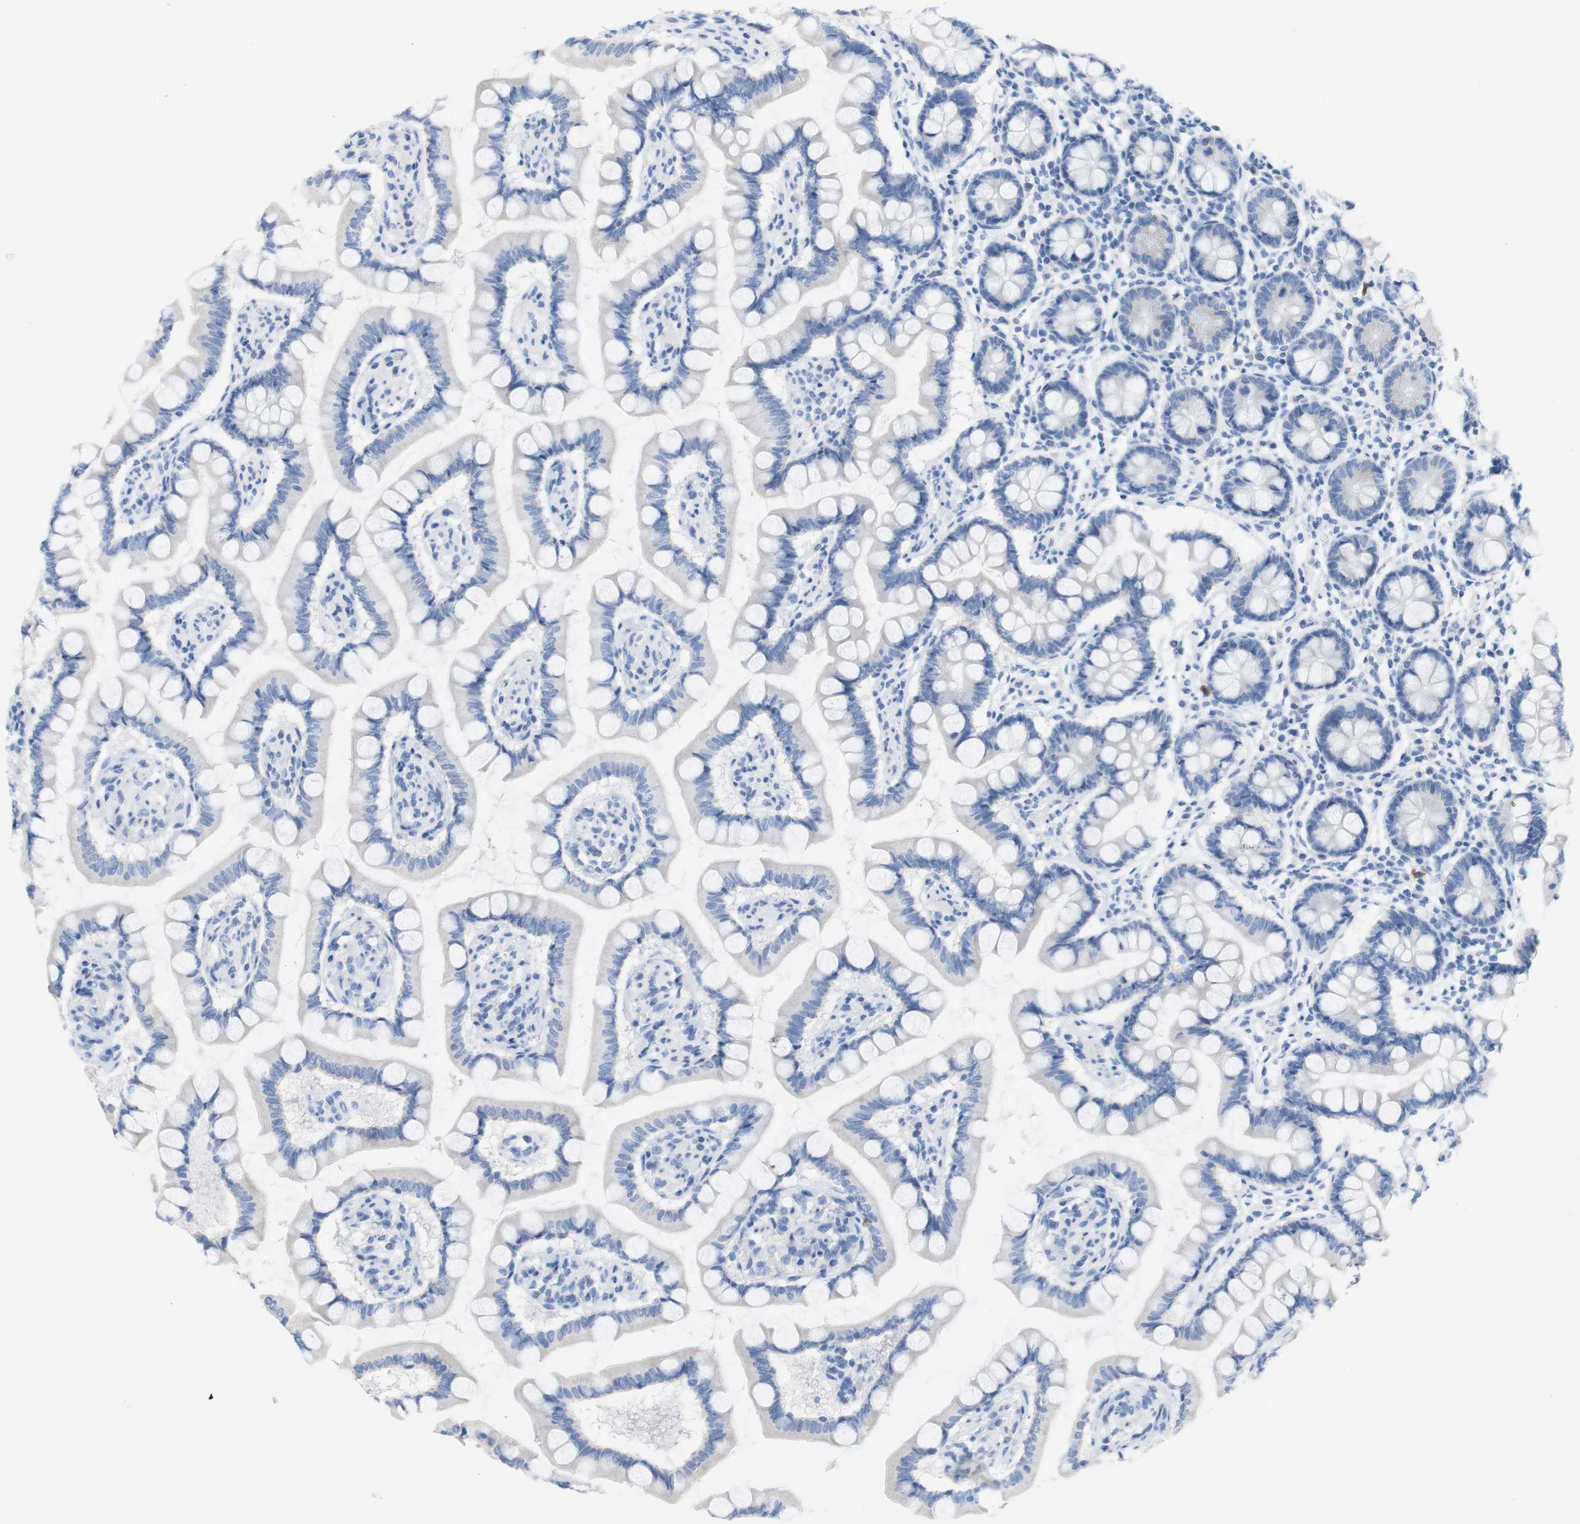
{"staining": {"intensity": "negative", "quantity": "none", "location": "none"}, "tissue": "small intestine", "cell_type": "Glandular cells", "image_type": "normal", "snomed": [{"axis": "morphology", "description": "Normal tissue, NOS"}, {"axis": "topography", "description": "Small intestine"}], "caption": "Histopathology image shows no significant protein staining in glandular cells of unremarkable small intestine.", "gene": "LAG3", "patient": {"sex": "male", "age": 41}}